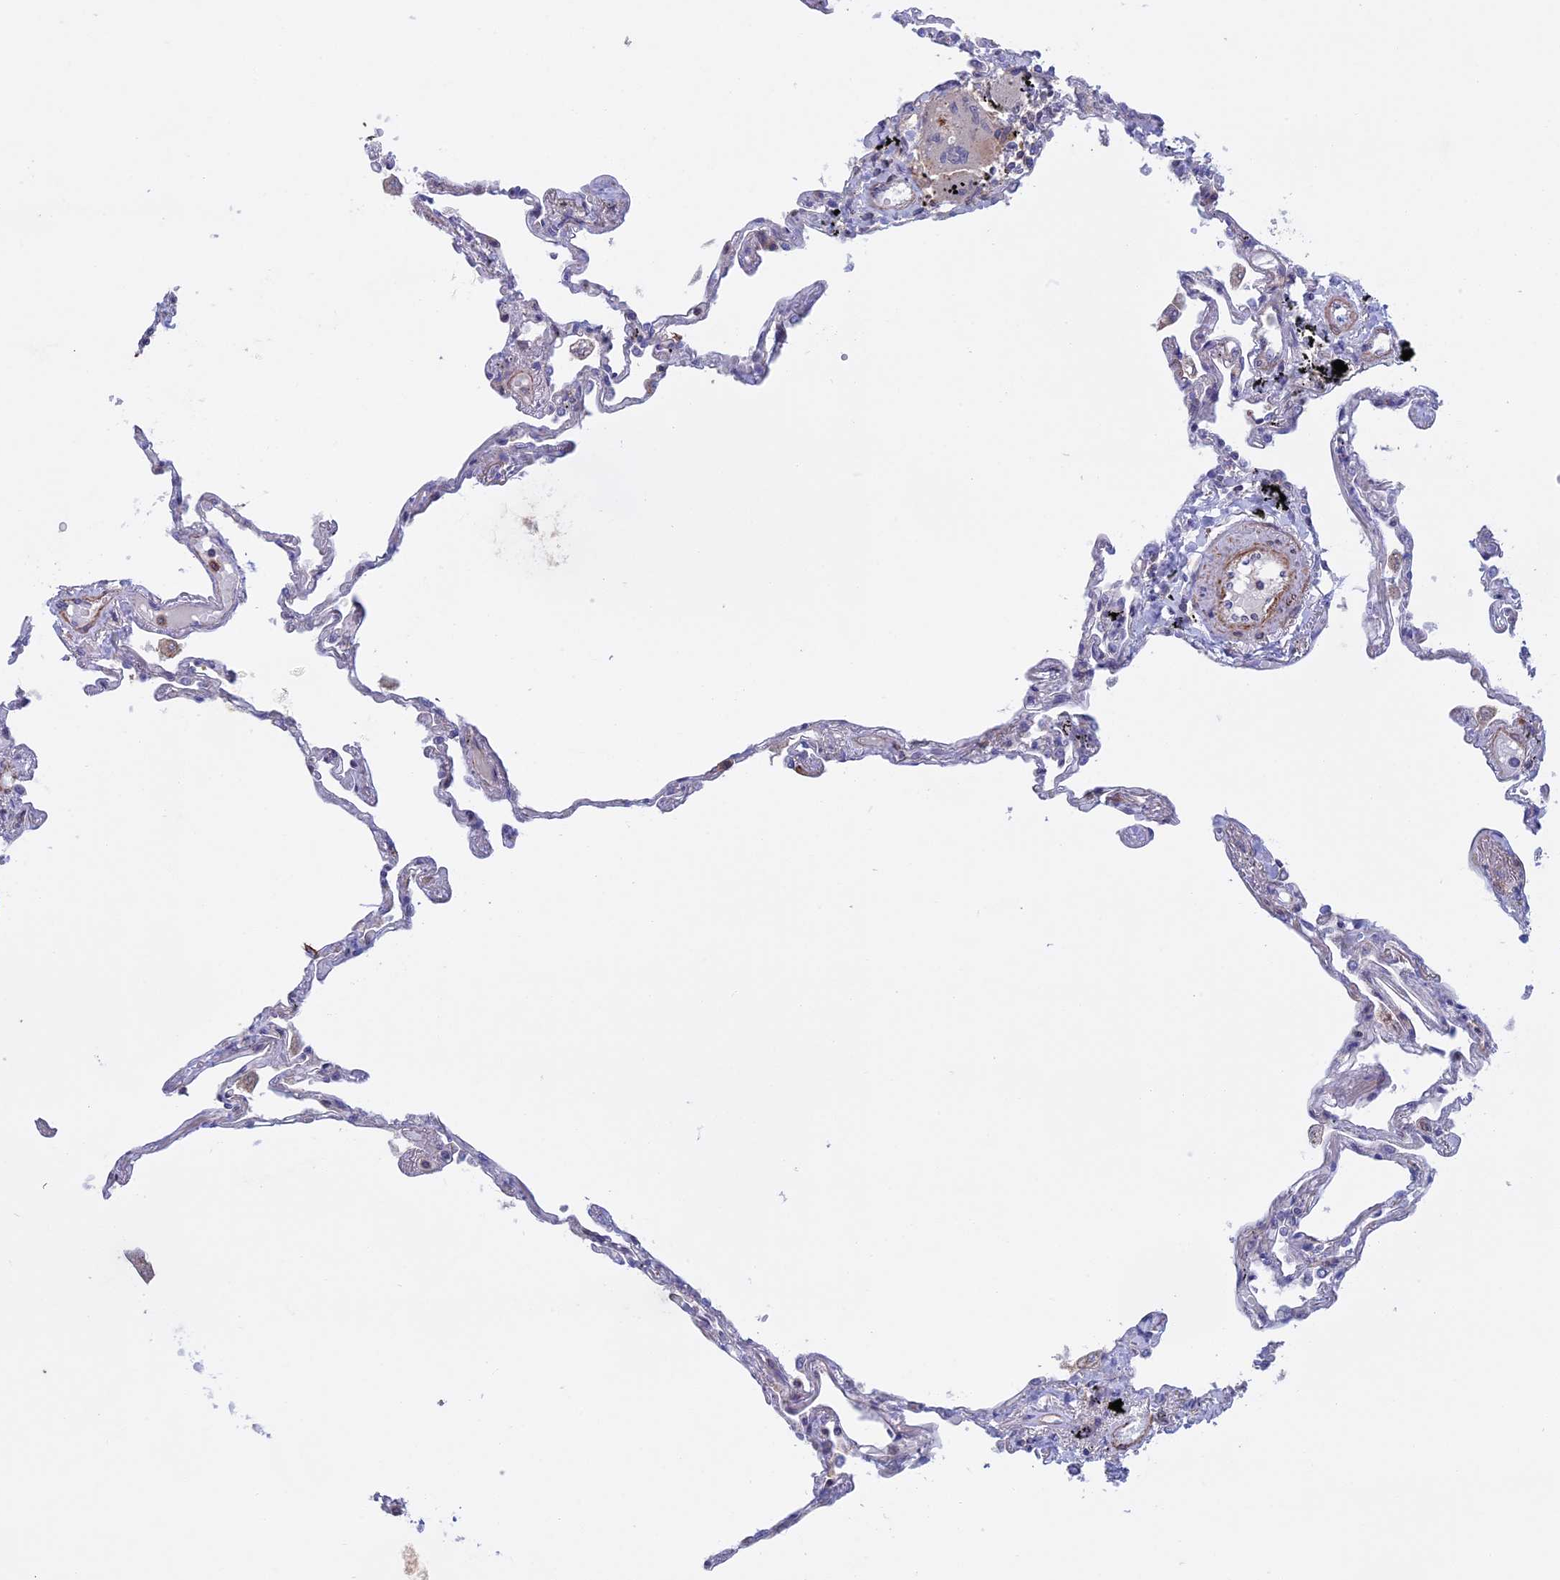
{"staining": {"intensity": "negative", "quantity": "none", "location": "none"}, "tissue": "lung", "cell_type": "Alveolar cells", "image_type": "normal", "snomed": [{"axis": "morphology", "description": "Normal tissue, NOS"}, {"axis": "topography", "description": "Lung"}], "caption": "DAB immunohistochemical staining of normal lung displays no significant staining in alveolar cells.", "gene": "LYPD5", "patient": {"sex": "female", "age": 67}}